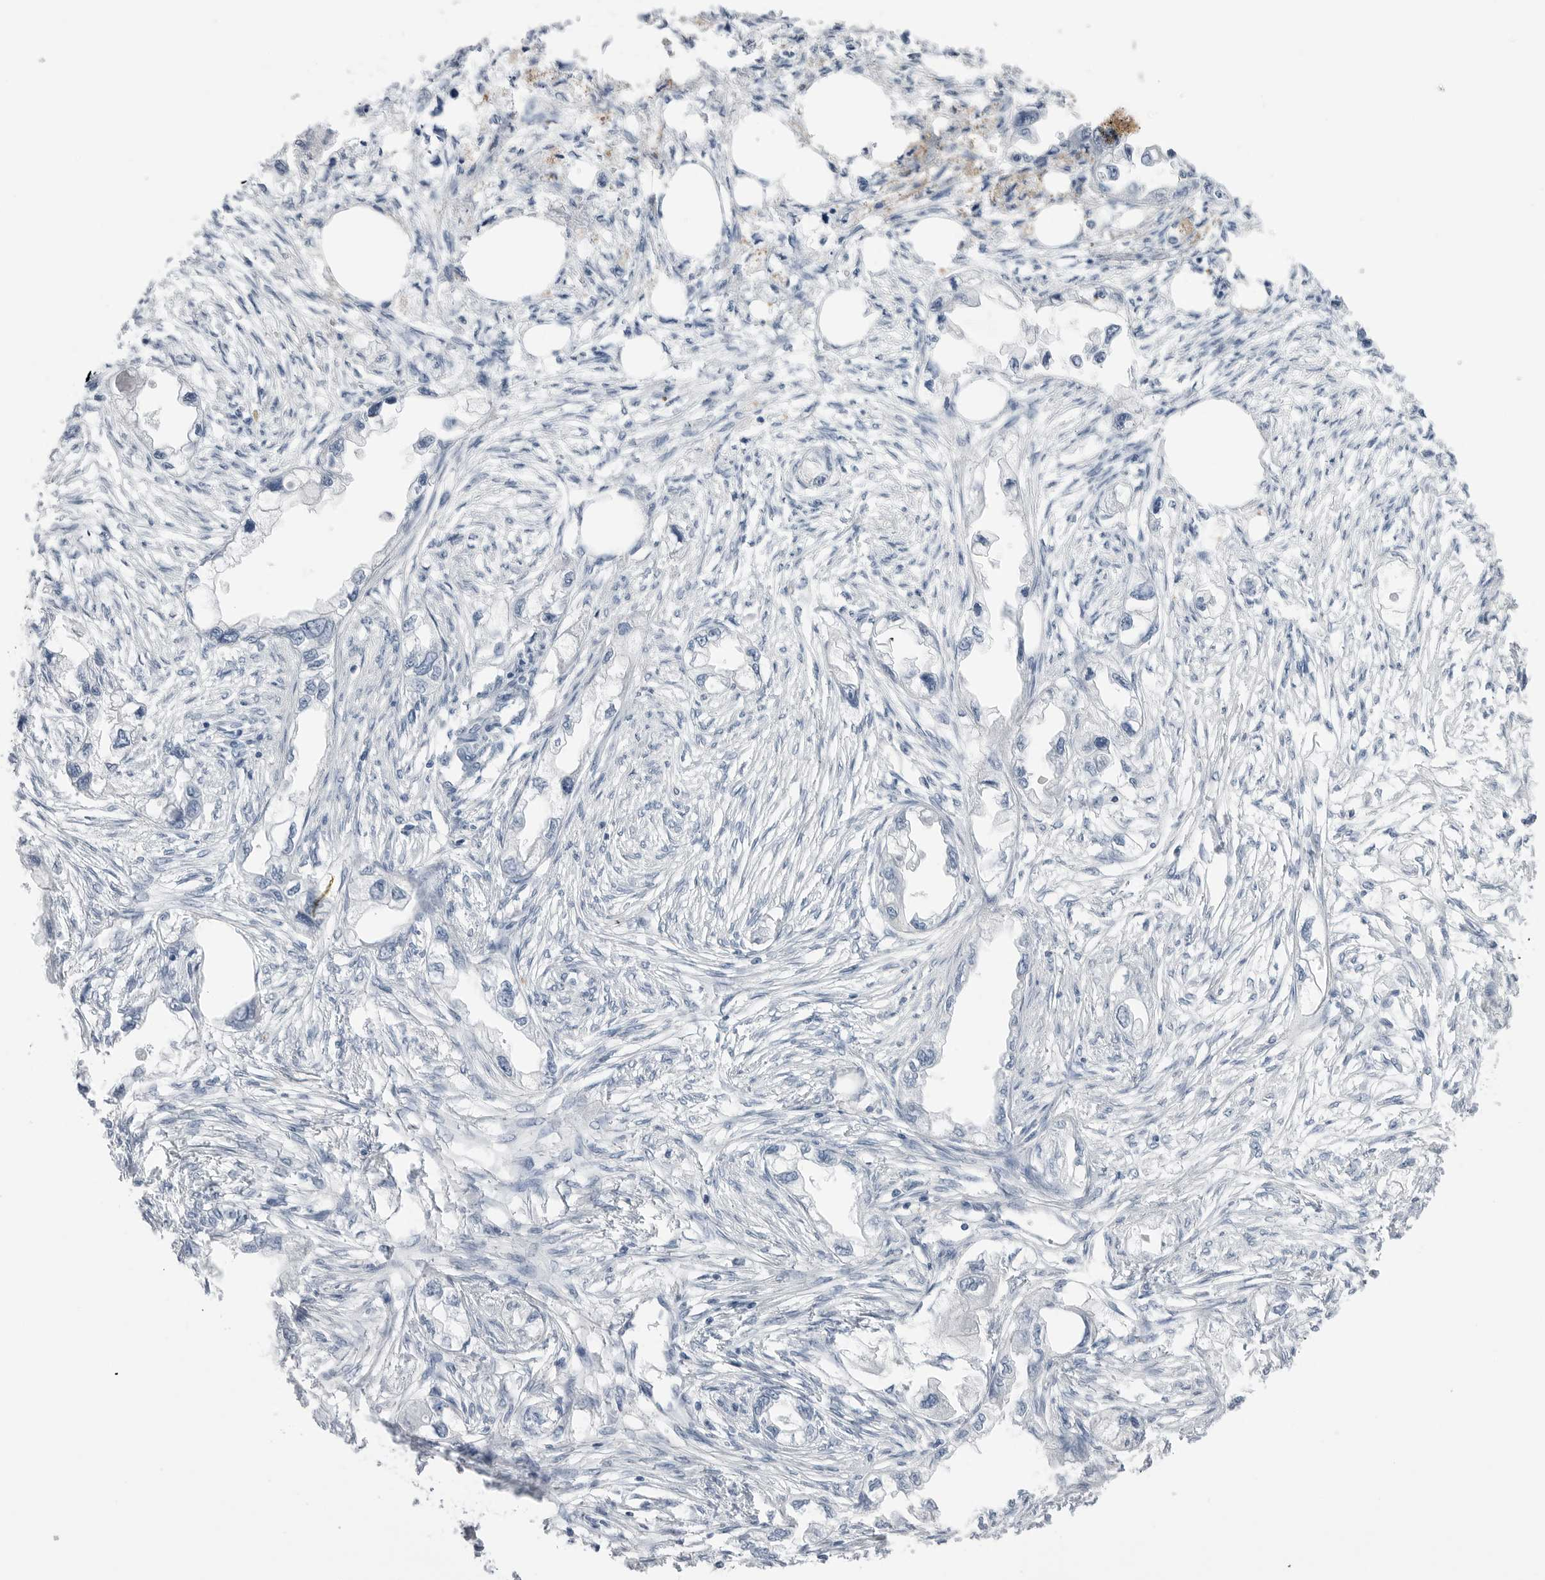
{"staining": {"intensity": "negative", "quantity": "none", "location": "none"}, "tissue": "endometrial cancer", "cell_type": "Tumor cells", "image_type": "cancer", "snomed": [{"axis": "morphology", "description": "Adenocarcinoma, NOS"}, {"axis": "morphology", "description": "Adenocarcinoma, metastatic, NOS"}, {"axis": "topography", "description": "Adipose tissue"}, {"axis": "topography", "description": "Endometrium"}], "caption": "There is no significant staining in tumor cells of adenocarcinoma (endometrial).", "gene": "ABHD12", "patient": {"sex": "female", "age": 67}}